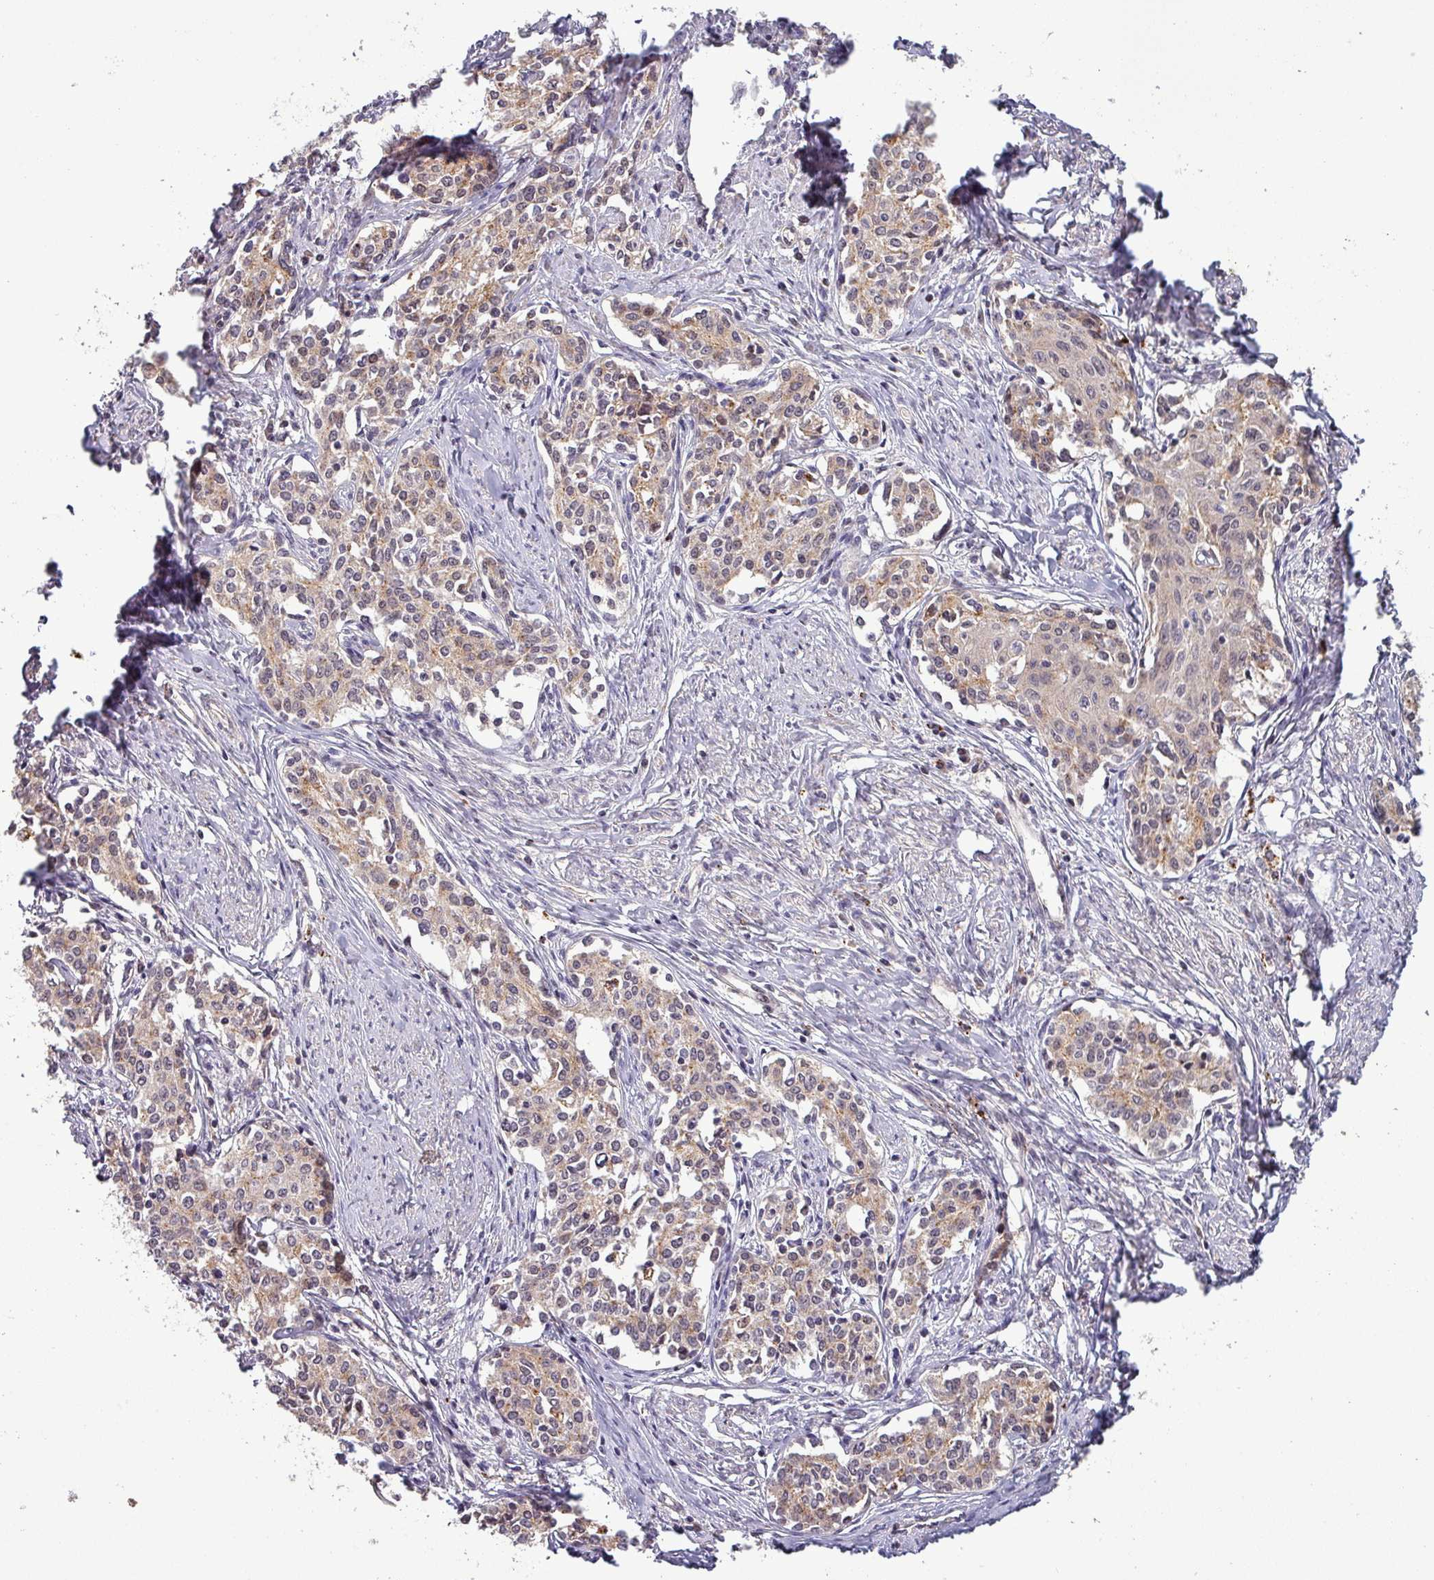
{"staining": {"intensity": "weak", "quantity": "25%-75%", "location": "cytoplasmic/membranous,nuclear"}, "tissue": "cervical cancer", "cell_type": "Tumor cells", "image_type": "cancer", "snomed": [{"axis": "morphology", "description": "Squamous cell carcinoma, NOS"}, {"axis": "morphology", "description": "Adenocarcinoma, NOS"}, {"axis": "topography", "description": "Cervix"}], "caption": "Immunohistochemical staining of human squamous cell carcinoma (cervical) shows low levels of weak cytoplasmic/membranous and nuclear expression in approximately 25%-75% of tumor cells.", "gene": "PUS1", "patient": {"sex": "female", "age": 52}}